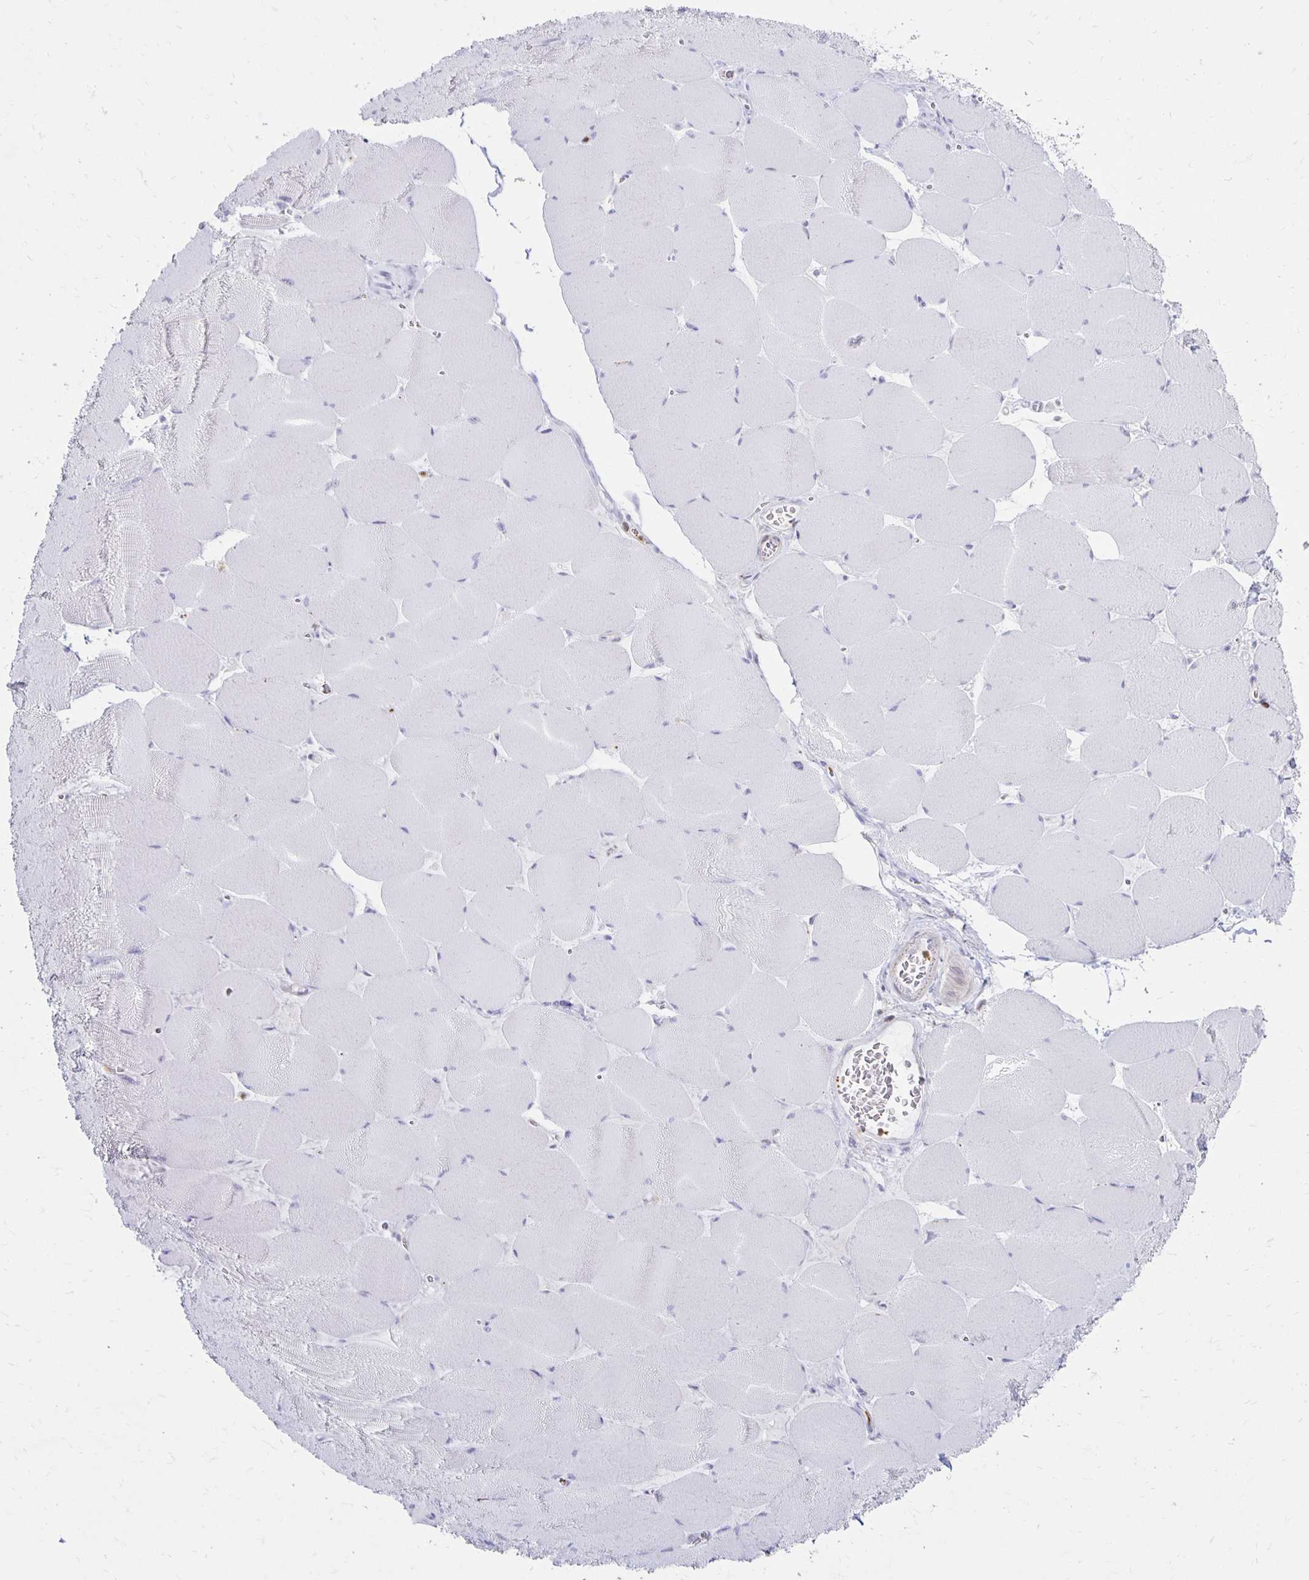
{"staining": {"intensity": "negative", "quantity": "none", "location": "none"}, "tissue": "skeletal muscle", "cell_type": "Myocytes", "image_type": "normal", "snomed": [{"axis": "morphology", "description": "Normal tissue, NOS"}, {"axis": "topography", "description": "Skeletal muscle"}], "caption": "The image exhibits no significant staining in myocytes of skeletal muscle.", "gene": "CCL21", "patient": {"sex": "female", "age": 75}}